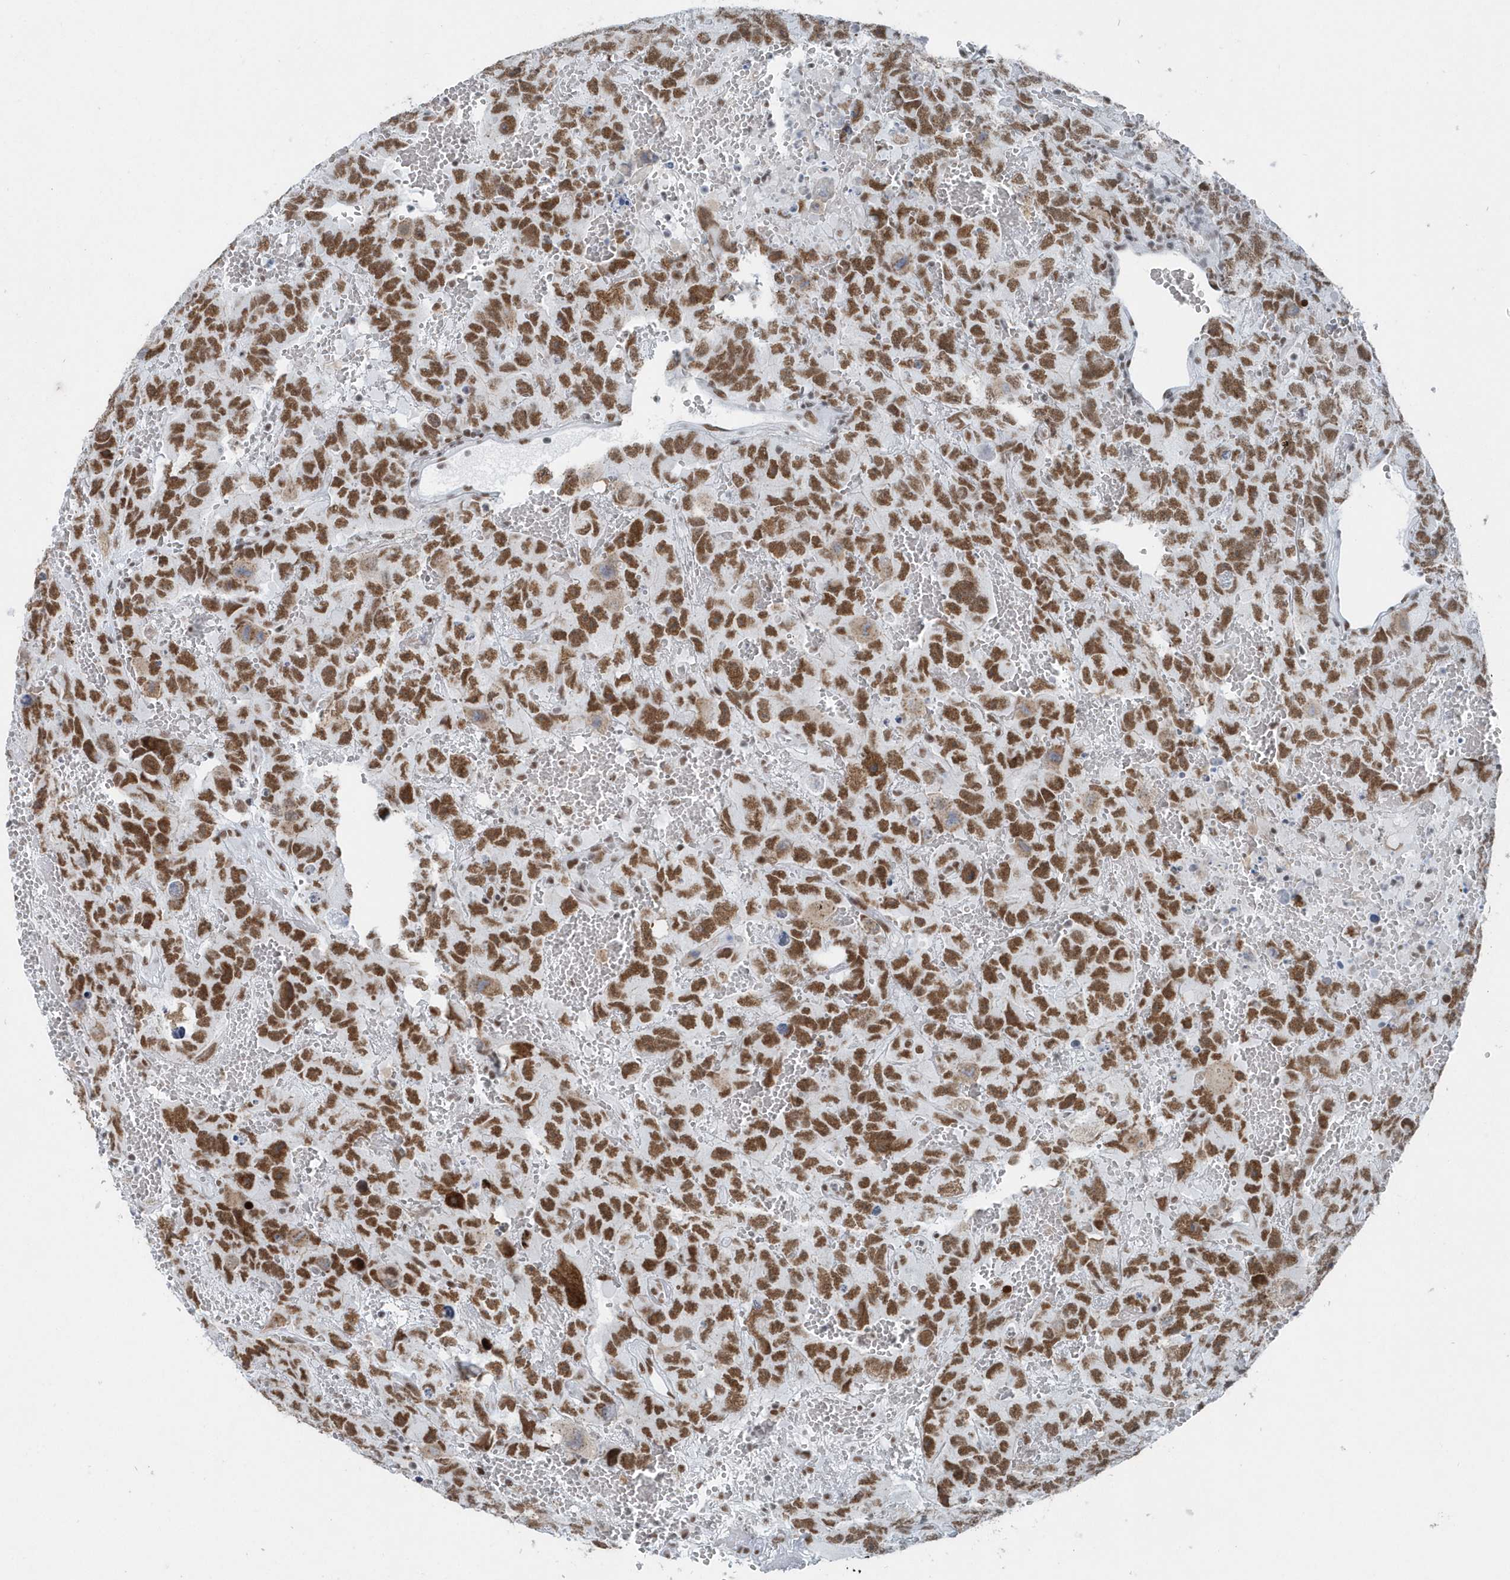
{"staining": {"intensity": "strong", "quantity": ">75%", "location": "nuclear"}, "tissue": "testis cancer", "cell_type": "Tumor cells", "image_type": "cancer", "snomed": [{"axis": "morphology", "description": "Carcinoma, Embryonal, NOS"}, {"axis": "topography", "description": "Testis"}], "caption": "Testis embryonal carcinoma stained for a protein (brown) displays strong nuclear positive expression in approximately >75% of tumor cells.", "gene": "FIP1L1", "patient": {"sex": "male", "age": 45}}